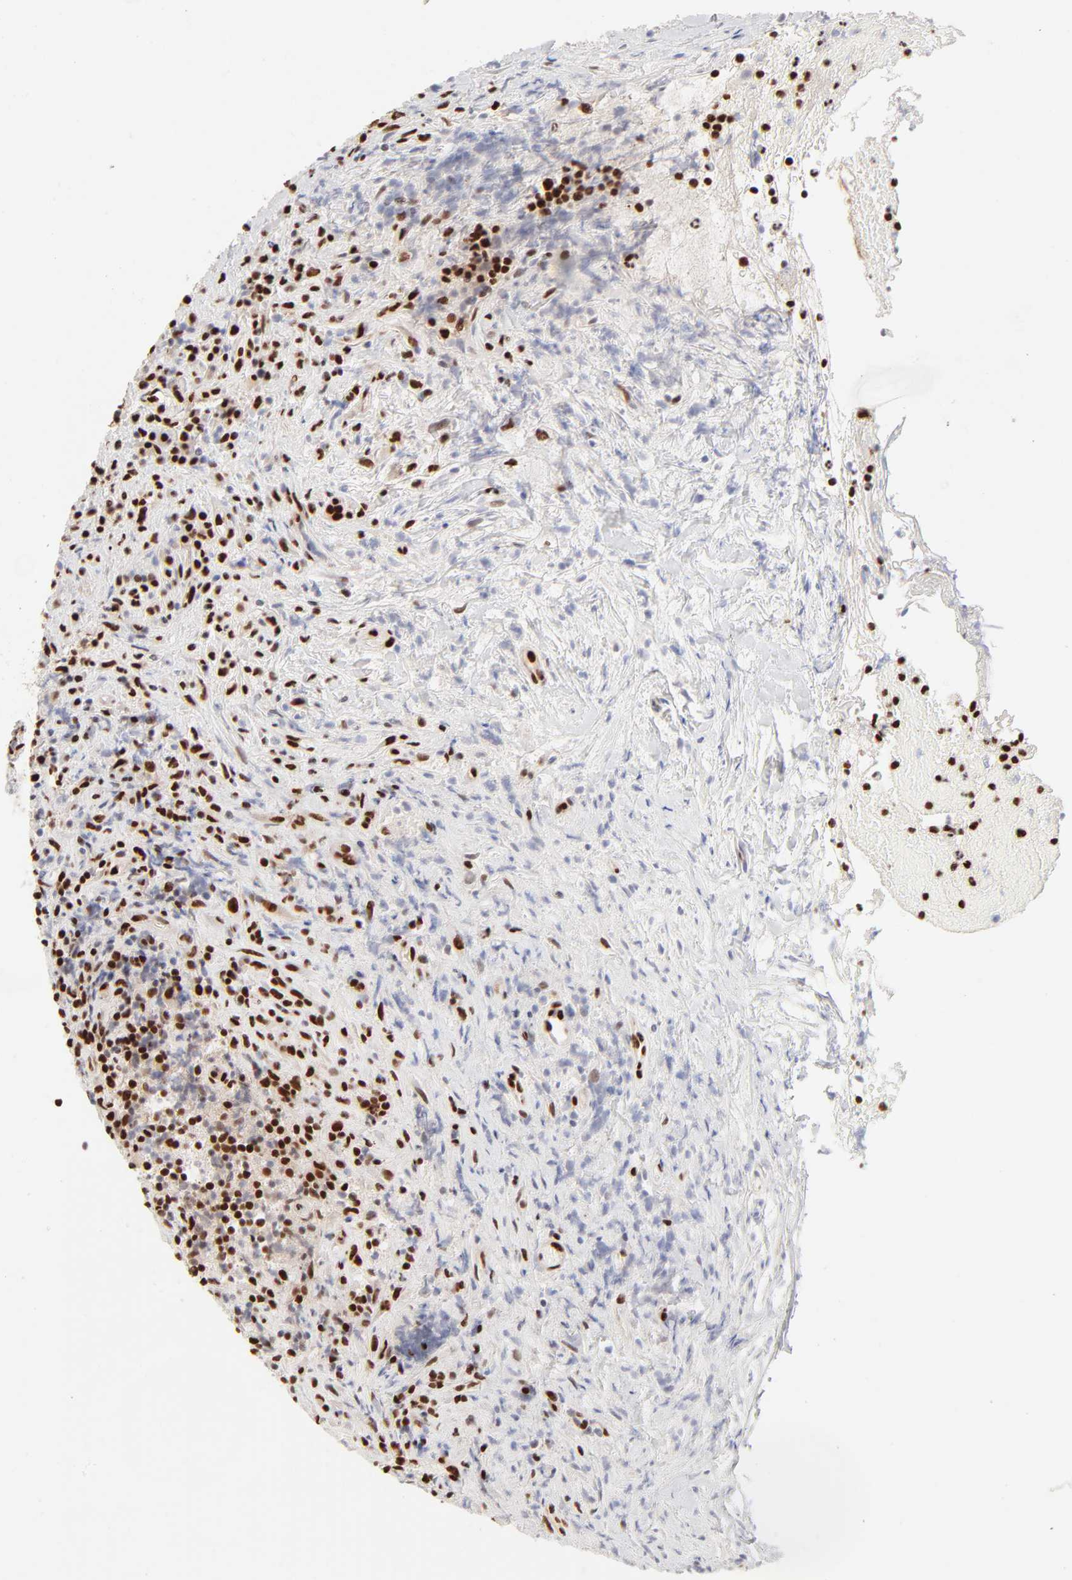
{"staining": {"intensity": "strong", "quantity": ">75%", "location": "nuclear"}, "tissue": "lymphoma", "cell_type": "Tumor cells", "image_type": "cancer", "snomed": [{"axis": "morphology", "description": "Hodgkin's disease, NOS"}, {"axis": "topography", "description": "Lymph node"}], "caption": "This histopathology image demonstrates immunohistochemistry (IHC) staining of human Hodgkin's disease, with high strong nuclear expression in approximately >75% of tumor cells.", "gene": "TARDBP", "patient": {"sex": "female", "age": 25}}